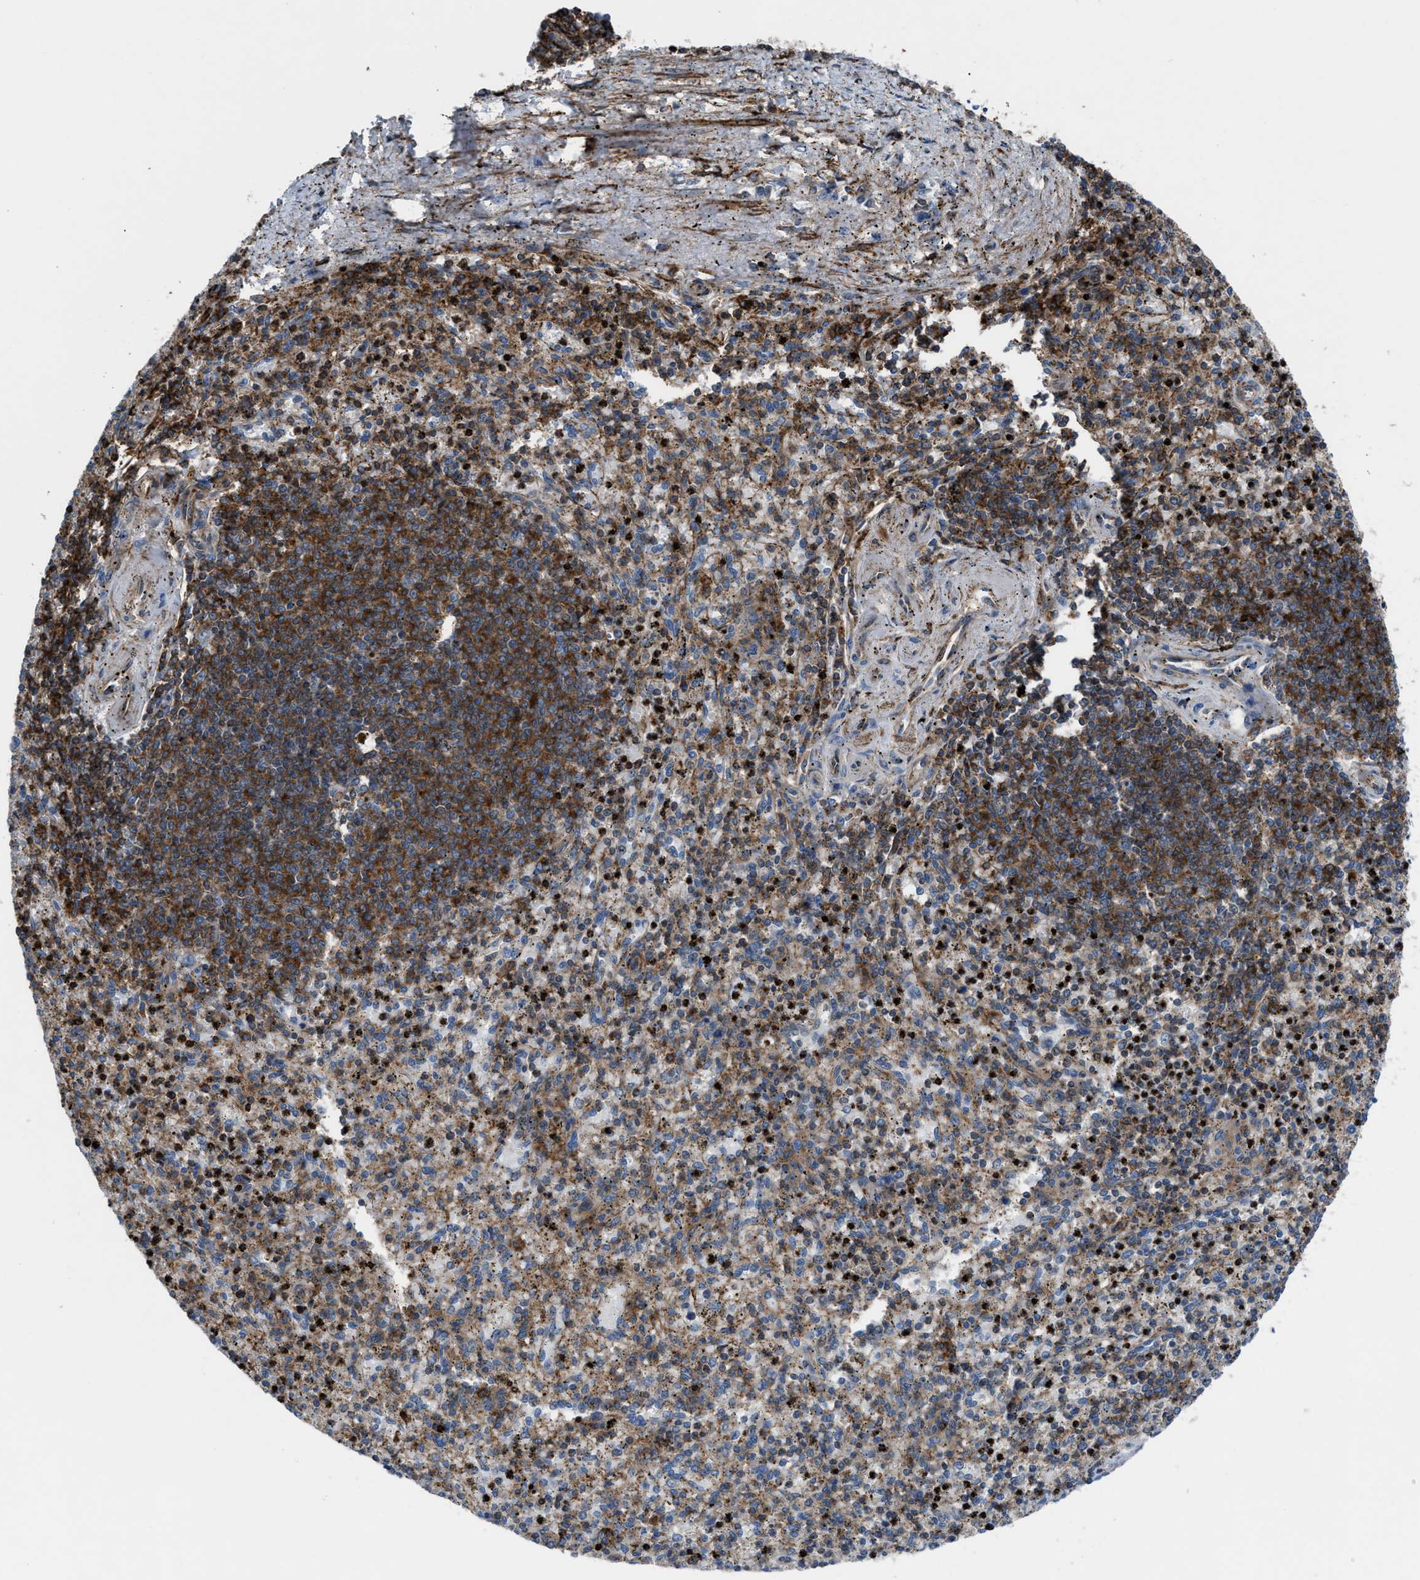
{"staining": {"intensity": "moderate", "quantity": ">75%", "location": "cytoplasmic/membranous"}, "tissue": "spleen", "cell_type": "Cells in red pulp", "image_type": "normal", "snomed": [{"axis": "morphology", "description": "Normal tissue, NOS"}, {"axis": "topography", "description": "Spleen"}], "caption": "An immunohistochemistry image of unremarkable tissue is shown. Protein staining in brown highlights moderate cytoplasmic/membranous positivity in spleen within cells in red pulp. The protein is stained brown, and the nuclei are stained in blue (DAB (3,3'-diaminobenzidine) IHC with brightfield microscopy, high magnification).", "gene": "AGPAT2", "patient": {"sex": "male", "age": 72}}